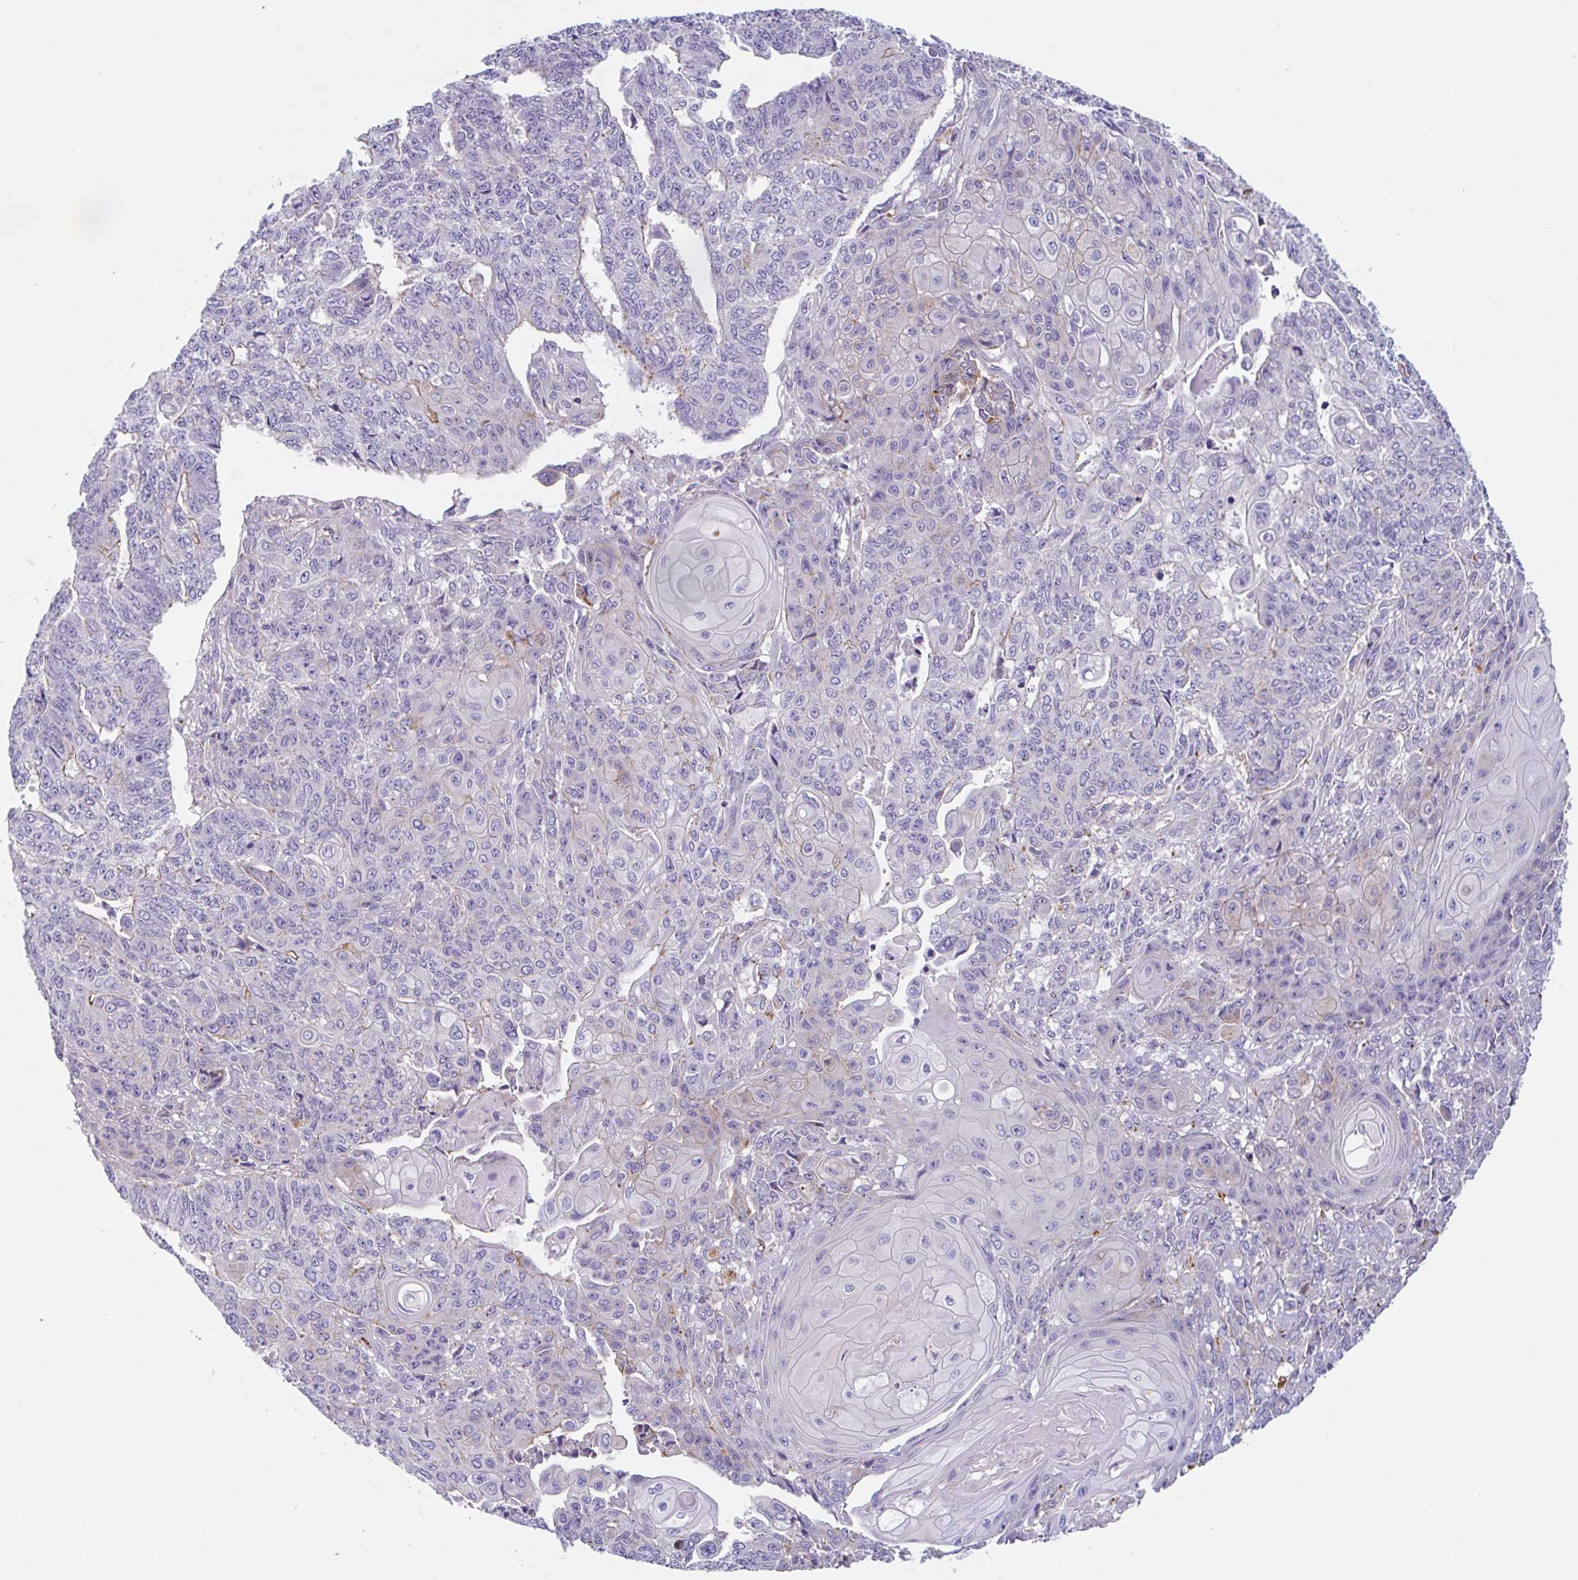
{"staining": {"intensity": "weak", "quantity": "<25%", "location": "cytoplasmic/membranous"}, "tissue": "endometrial cancer", "cell_type": "Tumor cells", "image_type": "cancer", "snomed": [{"axis": "morphology", "description": "Adenocarcinoma, NOS"}, {"axis": "topography", "description": "Endometrium"}], "caption": "Immunohistochemical staining of human endometrial cancer shows no significant expression in tumor cells.", "gene": "LENG9", "patient": {"sex": "female", "age": 32}}